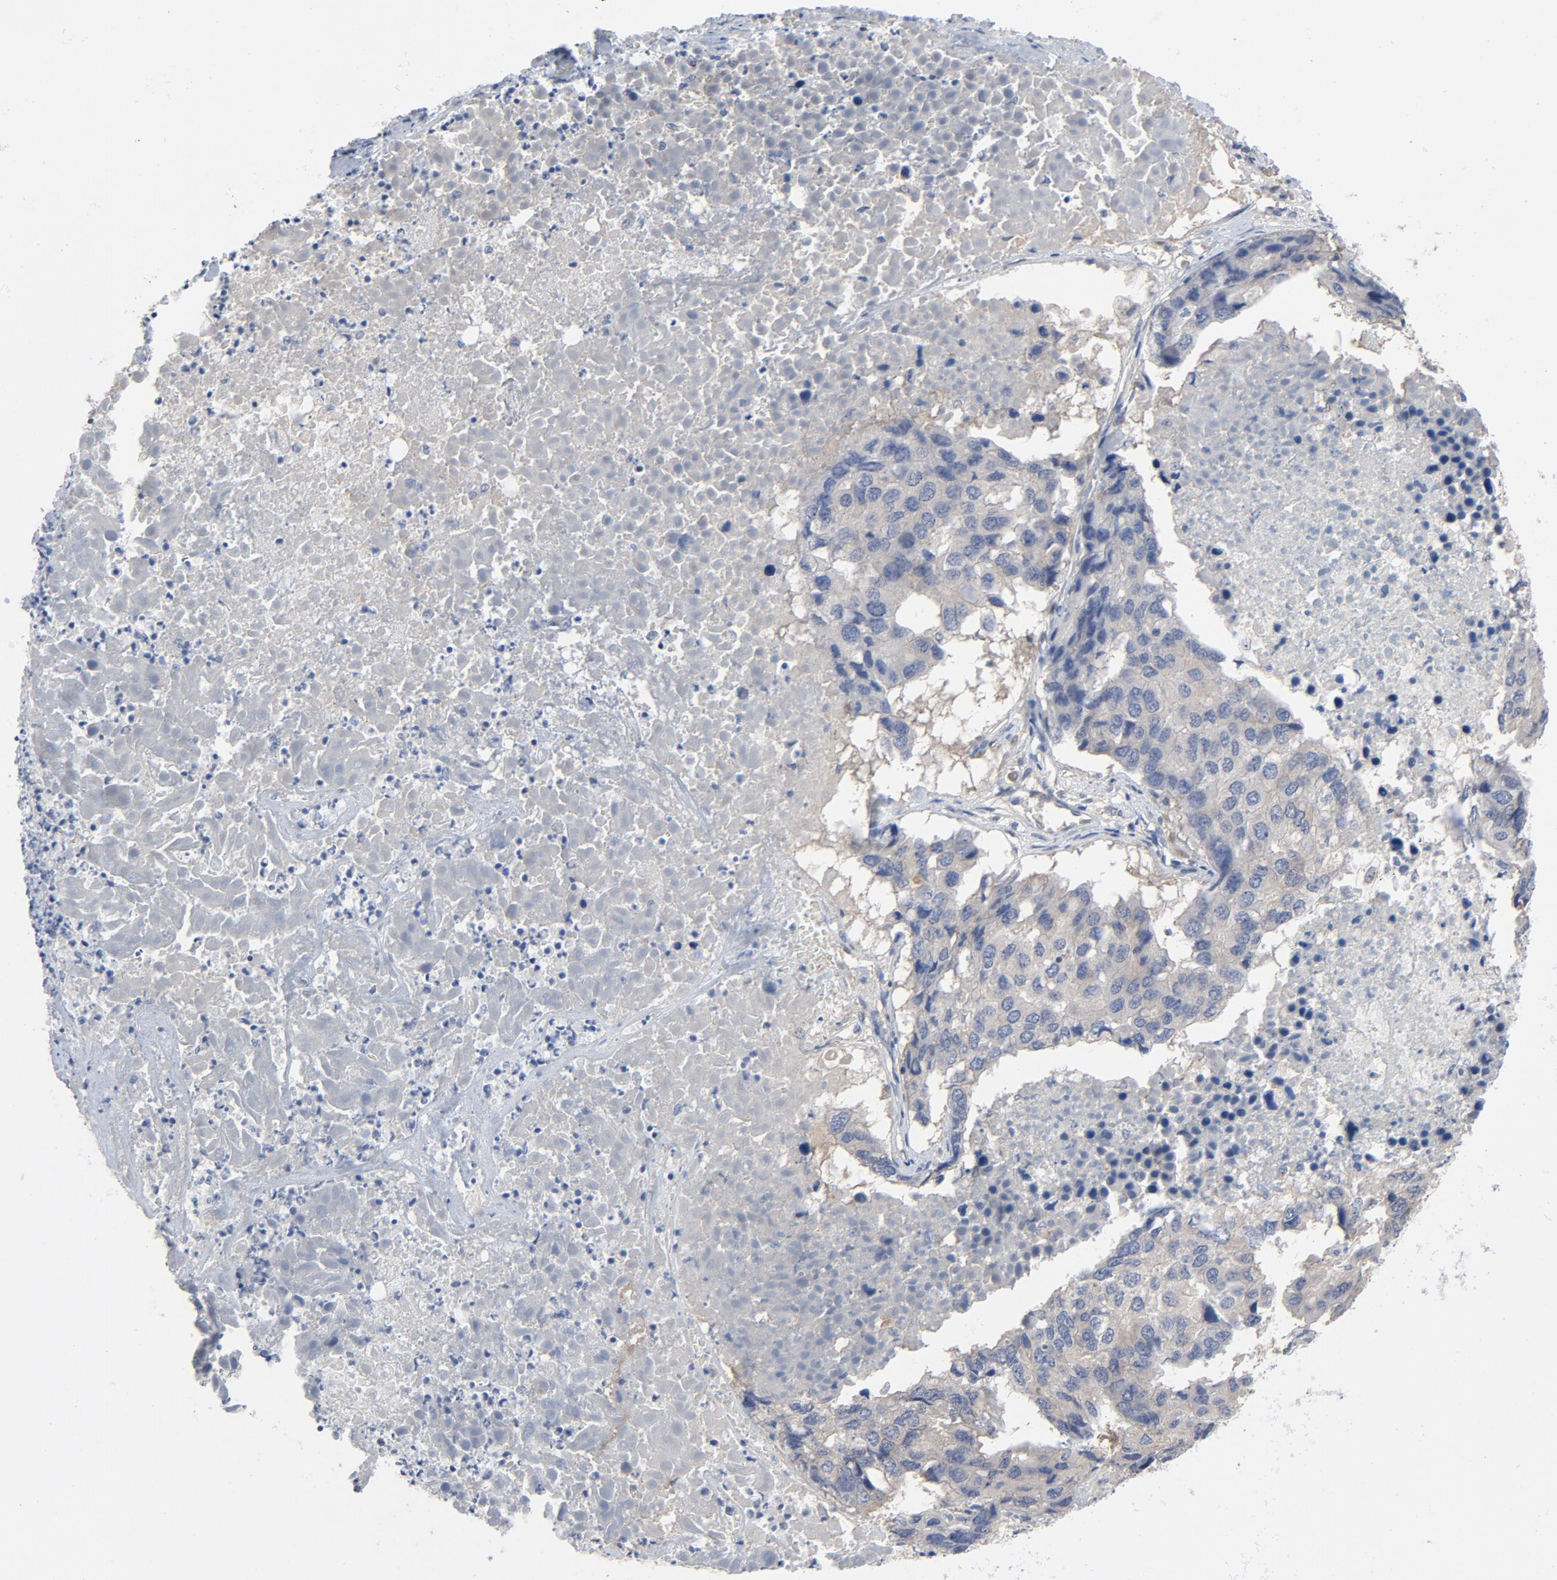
{"staining": {"intensity": "weak", "quantity": "<25%", "location": "cytoplasmic/membranous"}, "tissue": "pancreatic cancer", "cell_type": "Tumor cells", "image_type": "cancer", "snomed": [{"axis": "morphology", "description": "Adenocarcinoma, NOS"}, {"axis": "topography", "description": "Pancreas"}], "caption": "This is a photomicrograph of IHC staining of adenocarcinoma (pancreatic), which shows no expression in tumor cells. (IHC, brightfield microscopy, high magnification).", "gene": "DYNLT3", "patient": {"sex": "male", "age": 50}}